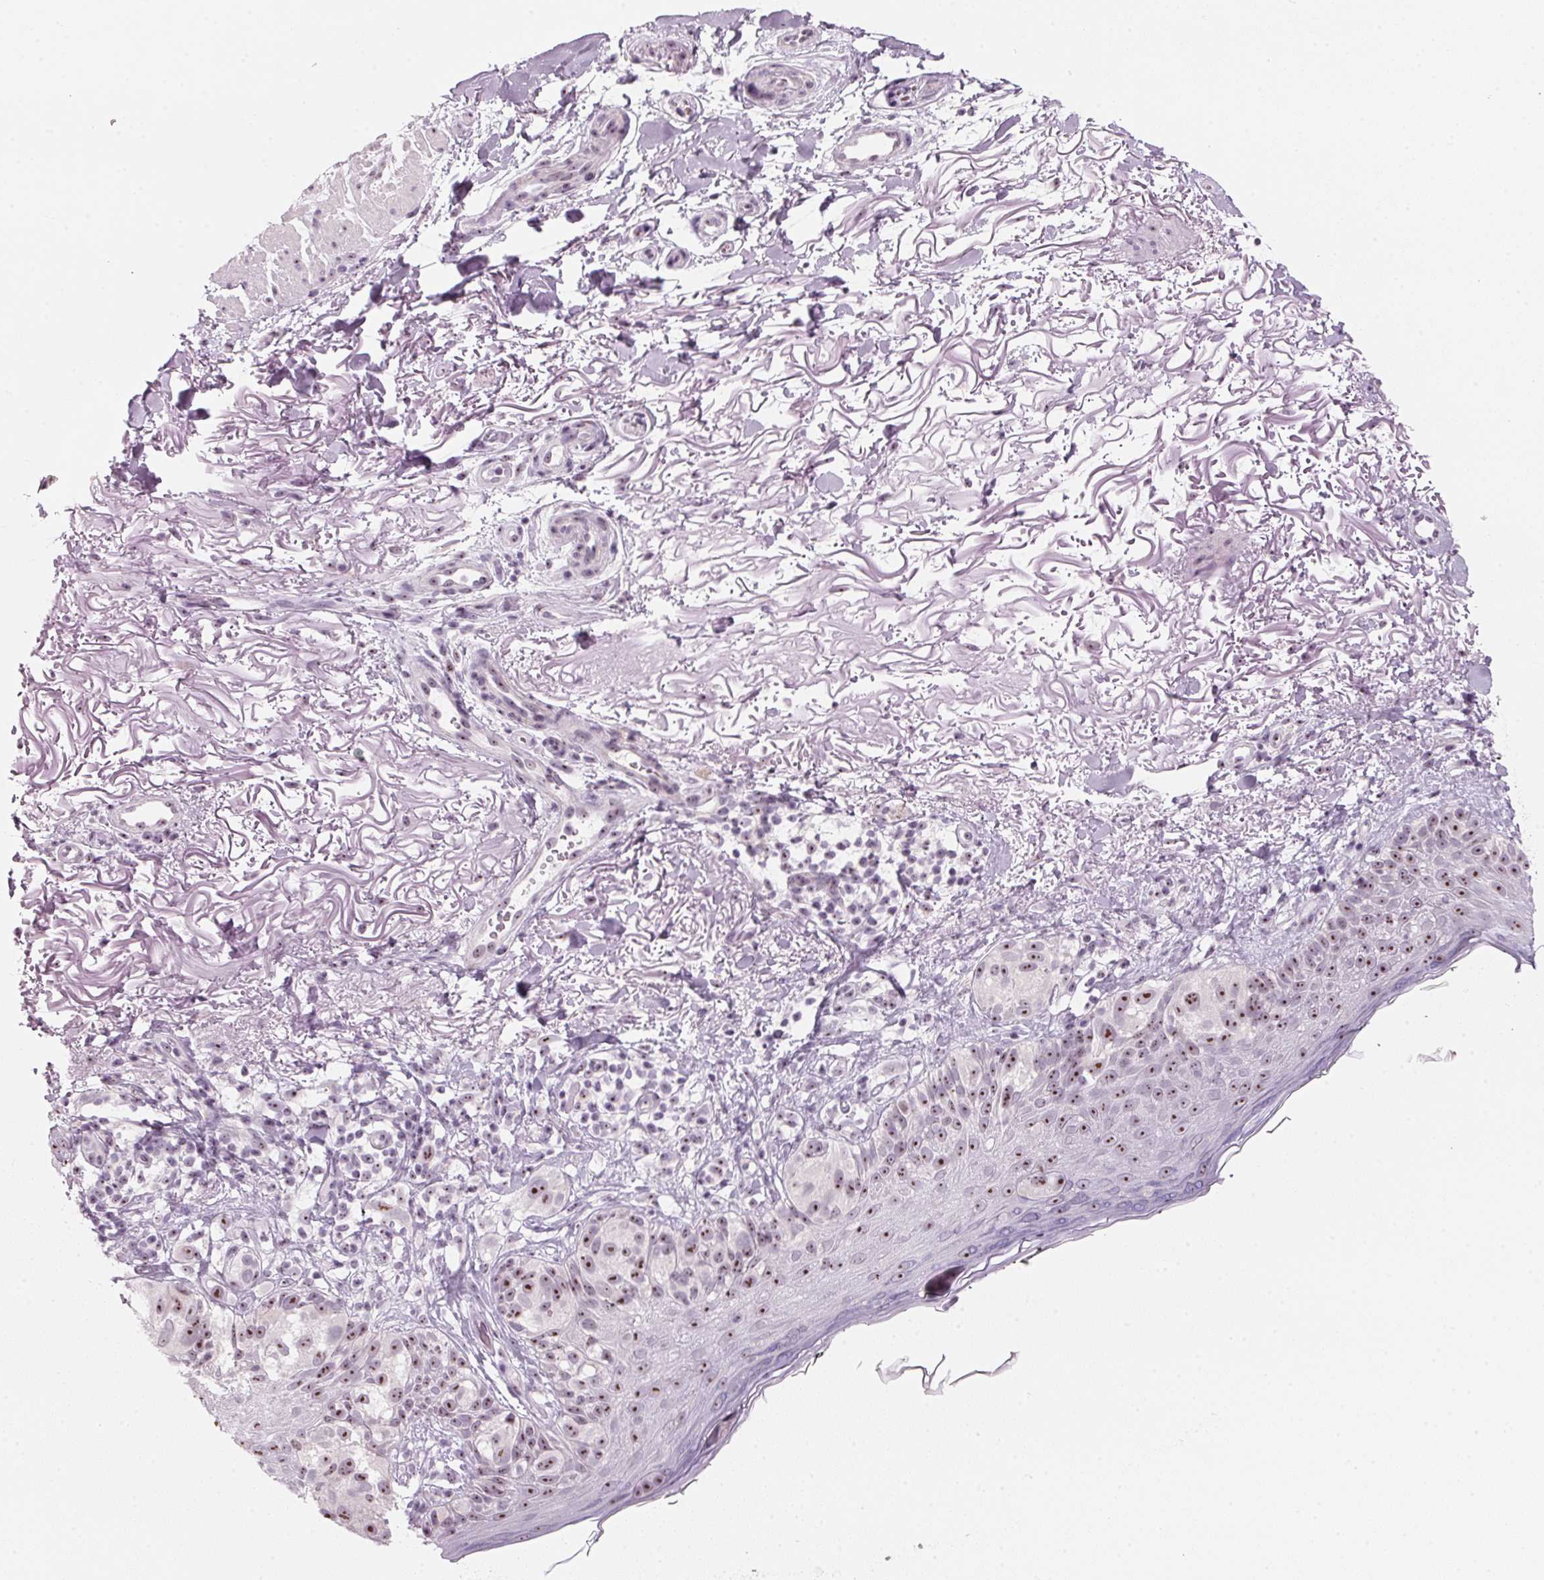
{"staining": {"intensity": "moderate", "quantity": ">75%", "location": "nuclear"}, "tissue": "melanoma", "cell_type": "Tumor cells", "image_type": "cancer", "snomed": [{"axis": "morphology", "description": "Malignant melanoma, NOS"}, {"axis": "topography", "description": "Skin"}], "caption": "This is an image of immunohistochemistry staining of melanoma, which shows moderate staining in the nuclear of tumor cells.", "gene": "DNTTIP2", "patient": {"sex": "female", "age": 86}}